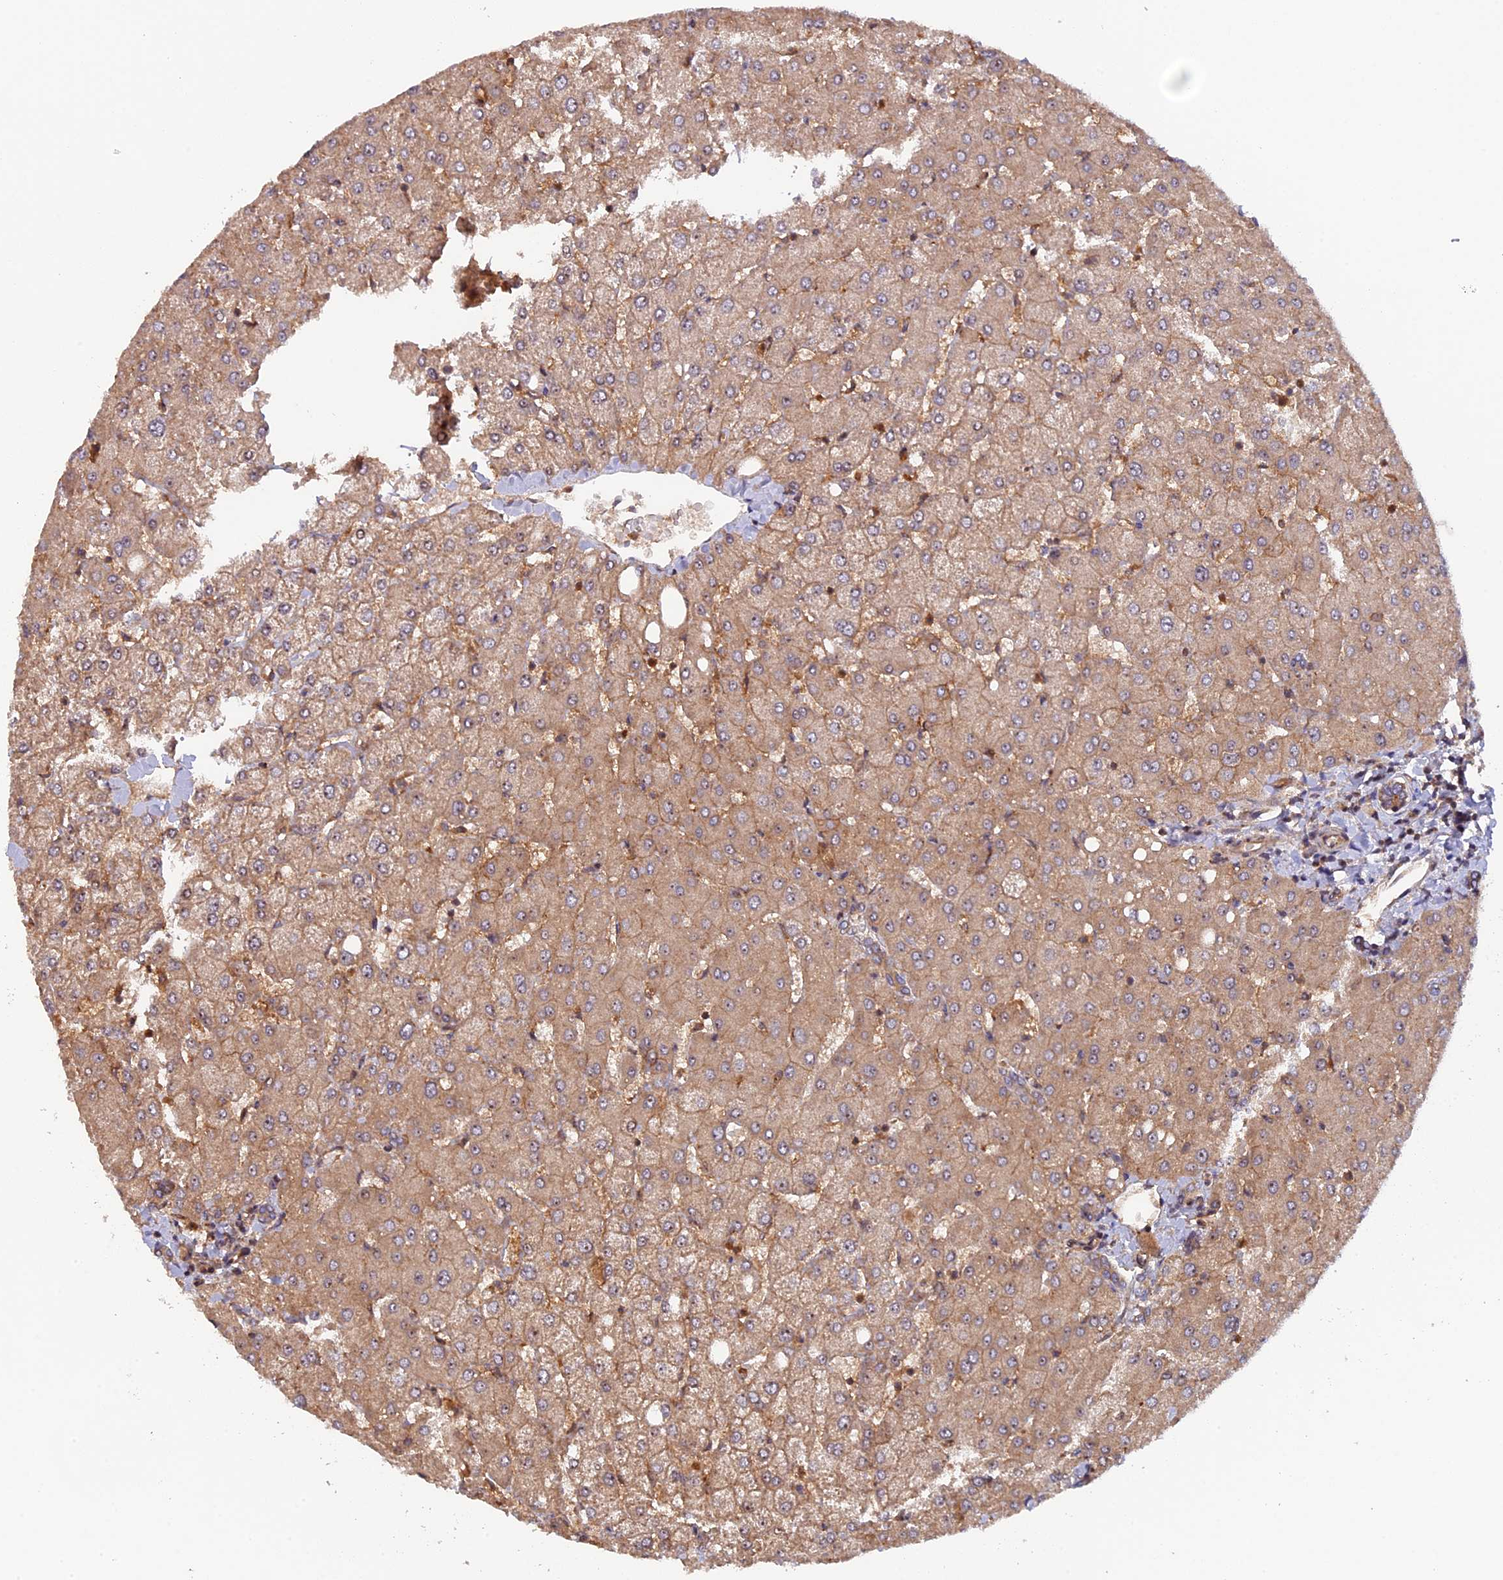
{"staining": {"intensity": "weak", "quantity": ">75%", "location": "cytoplasmic/membranous"}, "tissue": "liver", "cell_type": "Cholangiocytes", "image_type": "normal", "snomed": [{"axis": "morphology", "description": "Normal tissue, NOS"}, {"axis": "topography", "description": "Liver"}], "caption": "Protein expression analysis of benign human liver reveals weak cytoplasmic/membranous staining in about >75% of cholangiocytes. Nuclei are stained in blue.", "gene": "FERMT1", "patient": {"sex": "female", "age": 54}}